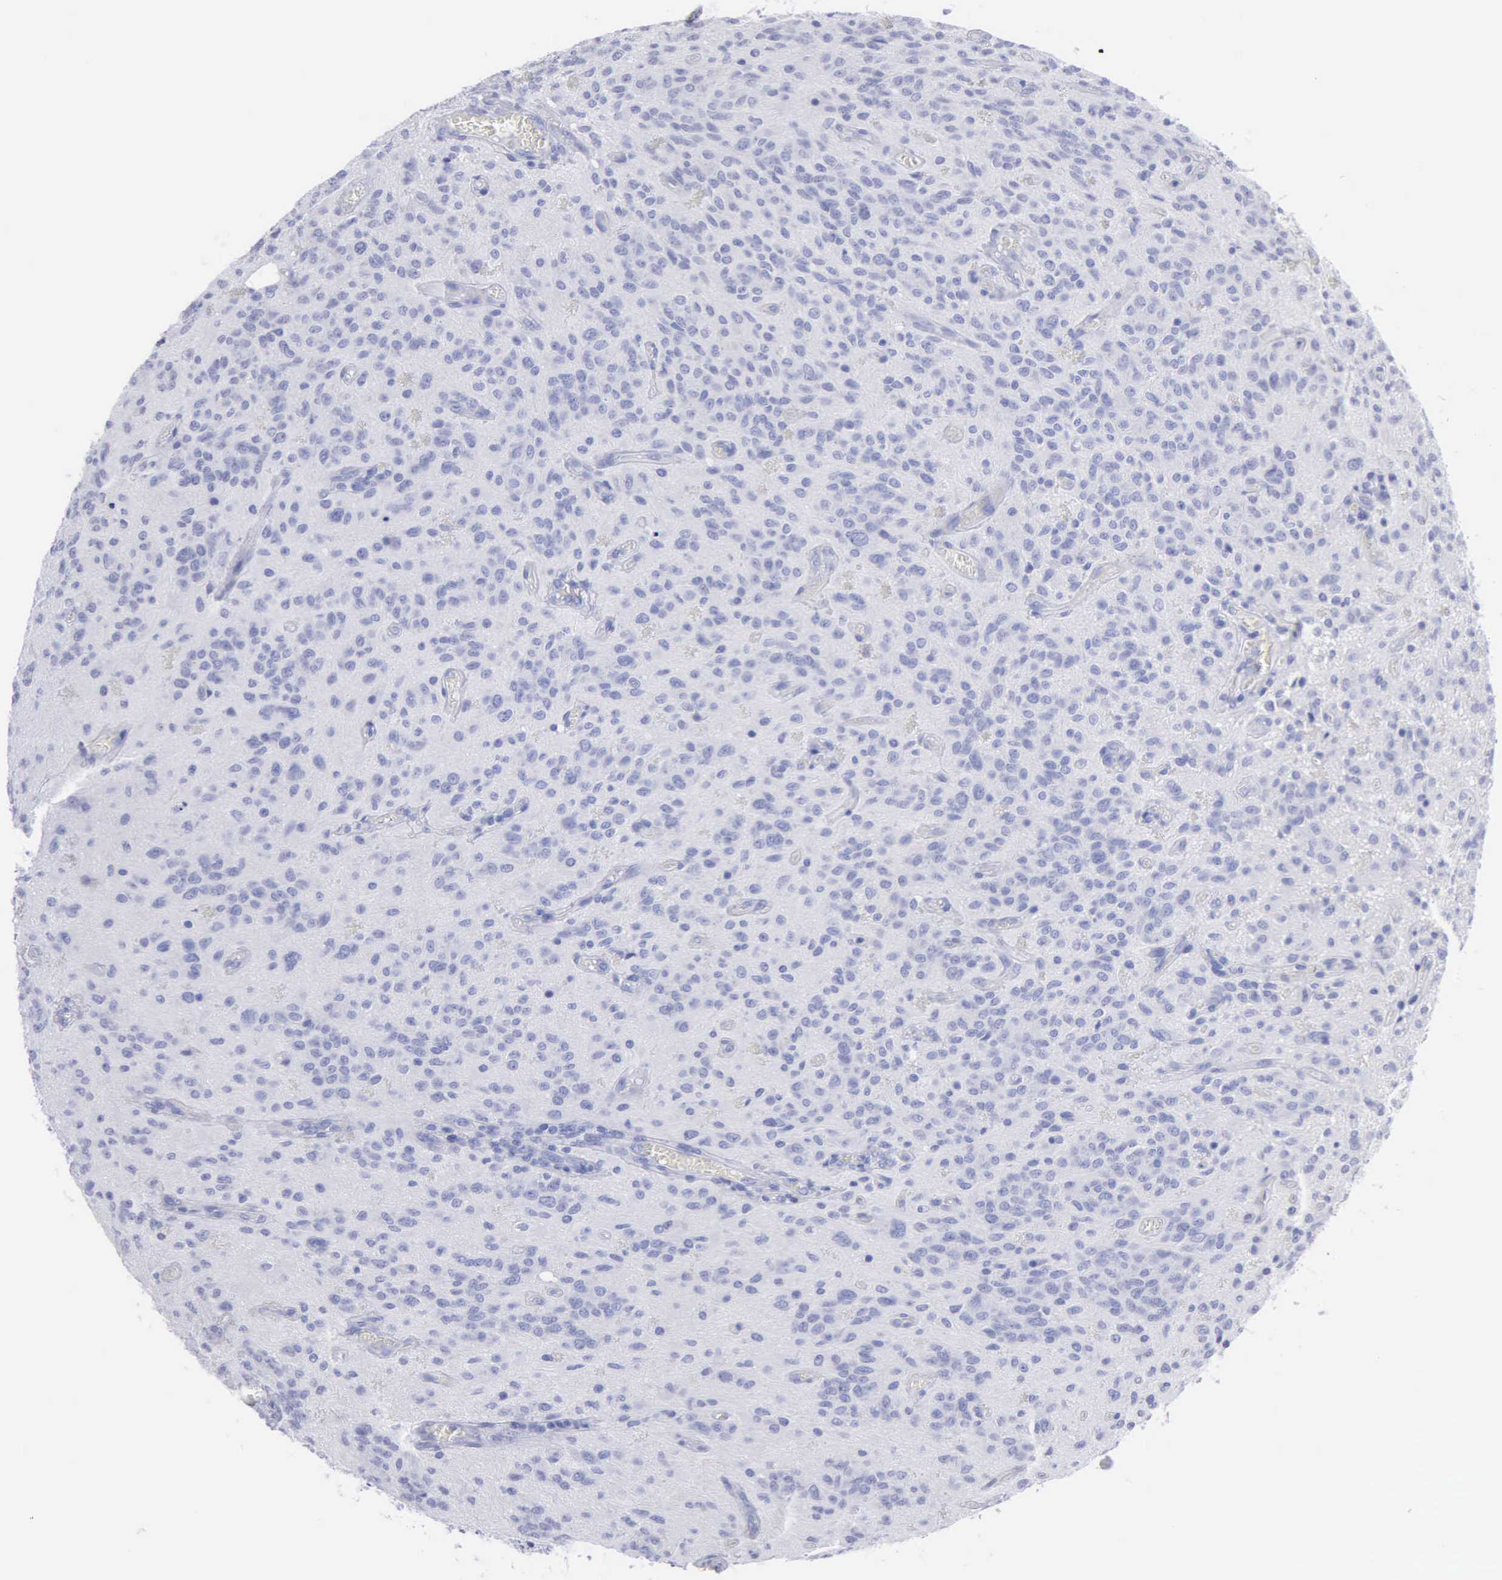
{"staining": {"intensity": "negative", "quantity": "none", "location": "none"}, "tissue": "glioma", "cell_type": "Tumor cells", "image_type": "cancer", "snomed": [{"axis": "morphology", "description": "Glioma, malignant, Low grade"}, {"axis": "topography", "description": "Brain"}], "caption": "High magnification brightfield microscopy of glioma stained with DAB (brown) and counterstained with hematoxylin (blue): tumor cells show no significant staining.", "gene": "CYP19A1", "patient": {"sex": "female", "age": 15}}